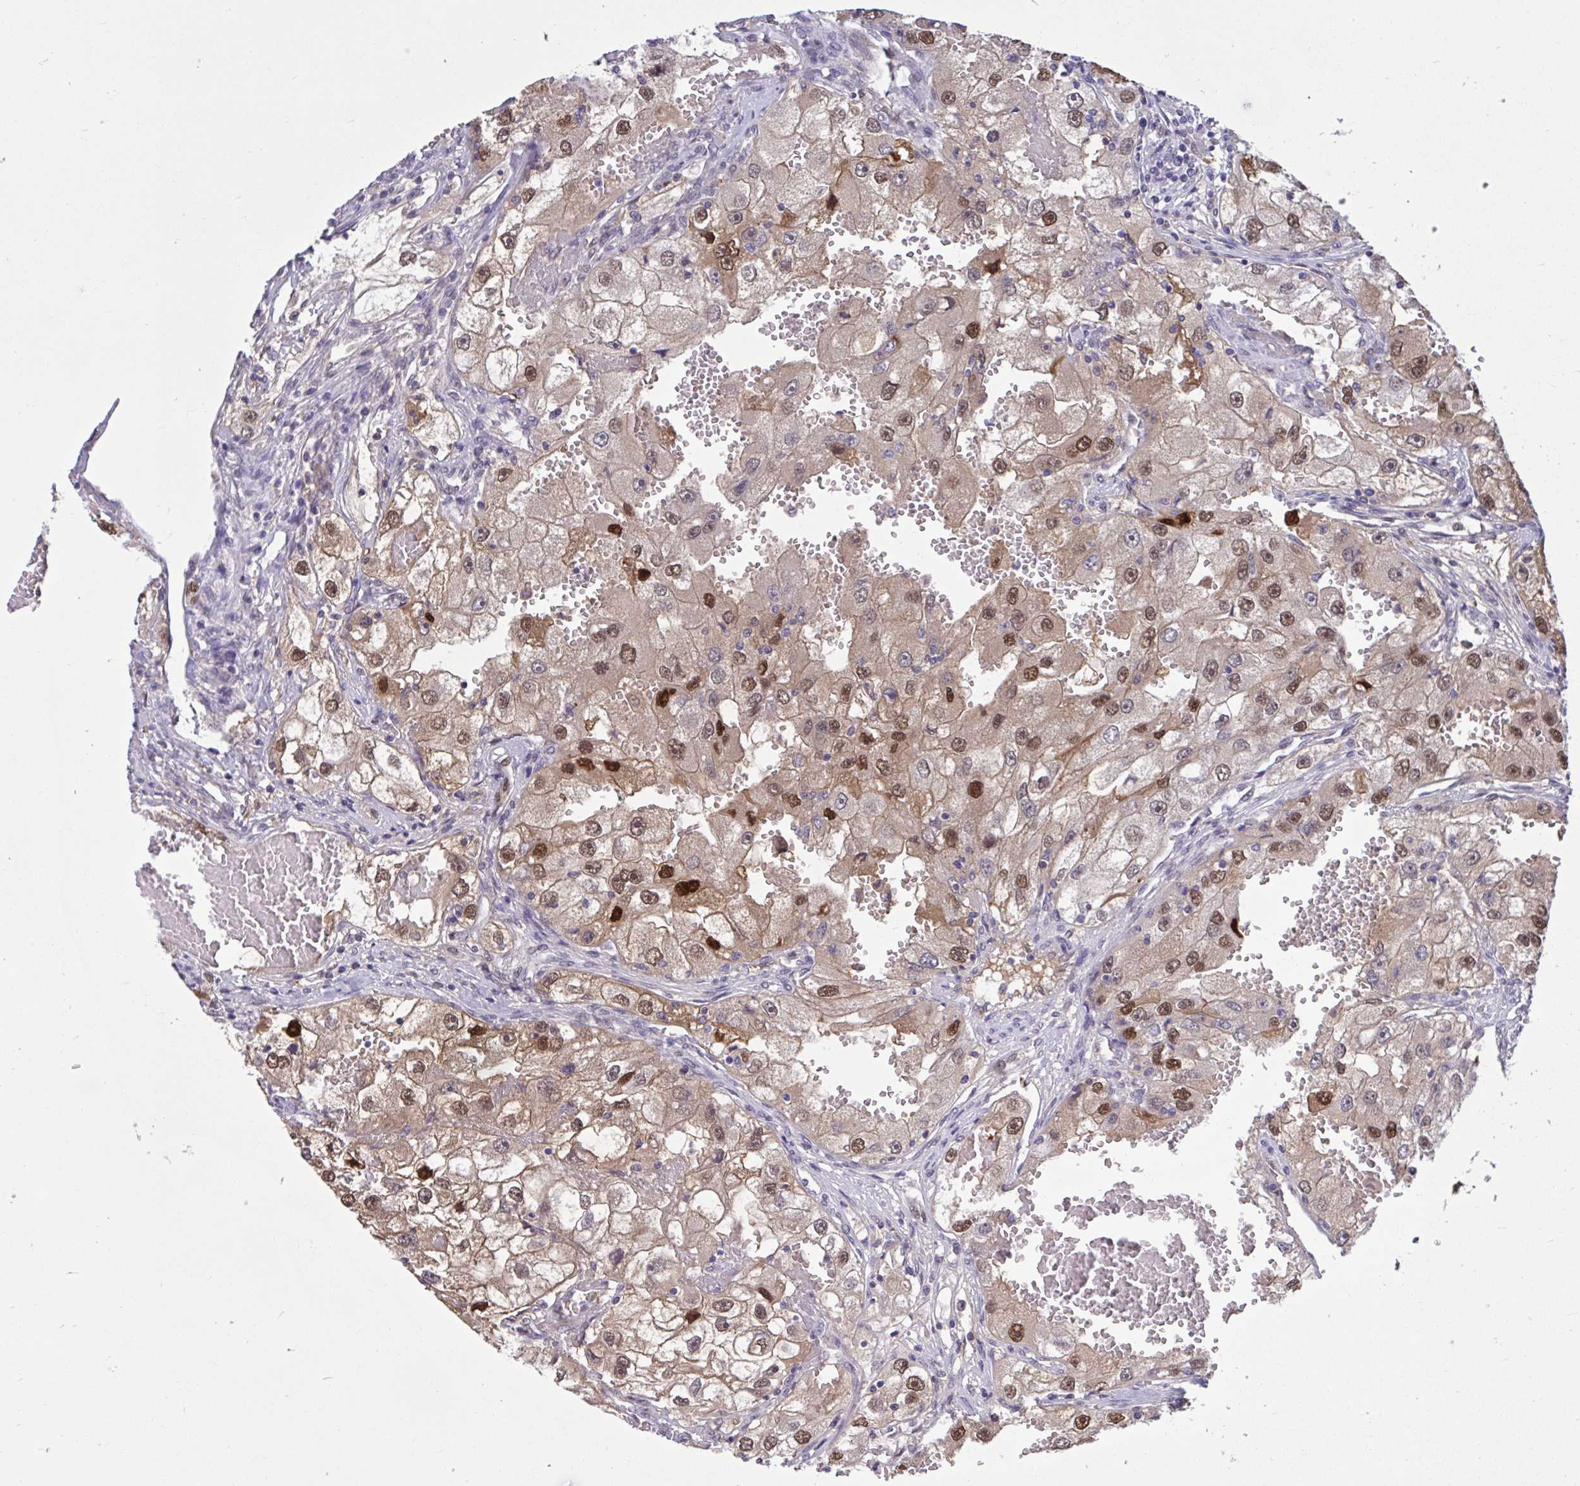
{"staining": {"intensity": "moderate", "quantity": ">75%", "location": "cytoplasmic/membranous,nuclear"}, "tissue": "renal cancer", "cell_type": "Tumor cells", "image_type": "cancer", "snomed": [{"axis": "morphology", "description": "Adenocarcinoma, NOS"}, {"axis": "topography", "description": "Kidney"}], "caption": "This is an image of immunohistochemistry staining of renal adenocarcinoma, which shows moderate expression in the cytoplasmic/membranous and nuclear of tumor cells.", "gene": "RBL1", "patient": {"sex": "male", "age": 63}}